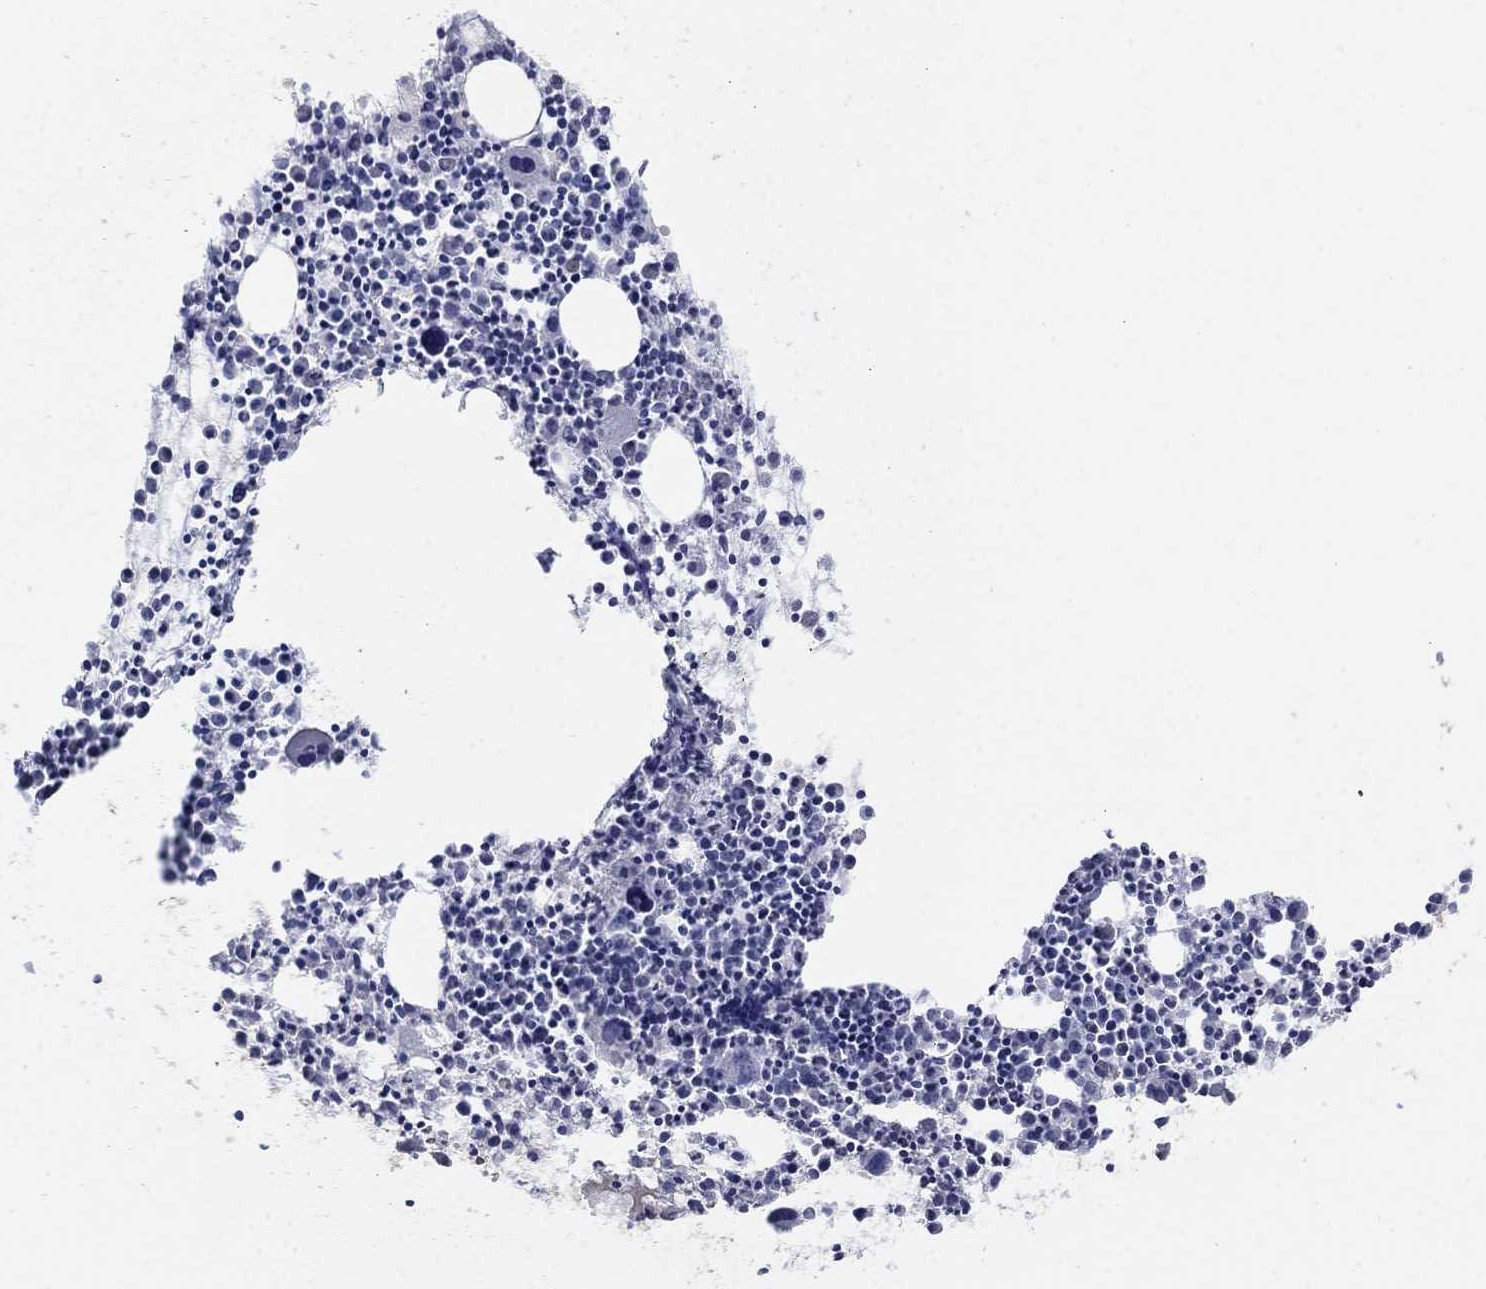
{"staining": {"intensity": "moderate", "quantity": "<25%", "location": "cytoplasmic/membranous"}, "tissue": "bone marrow", "cell_type": "Hematopoietic cells", "image_type": "normal", "snomed": [{"axis": "morphology", "description": "Normal tissue, NOS"}, {"axis": "morphology", "description": "Inflammation, NOS"}, {"axis": "topography", "description": "Bone marrow"}], "caption": "This image demonstrates normal bone marrow stained with IHC to label a protein in brown. The cytoplasmic/membranous of hematopoietic cells show moderate positivity for the protein. Nuclei are counter-stained blue.", "gene": "TMEM249", "patient": {"sex": "male", "age": 3}}